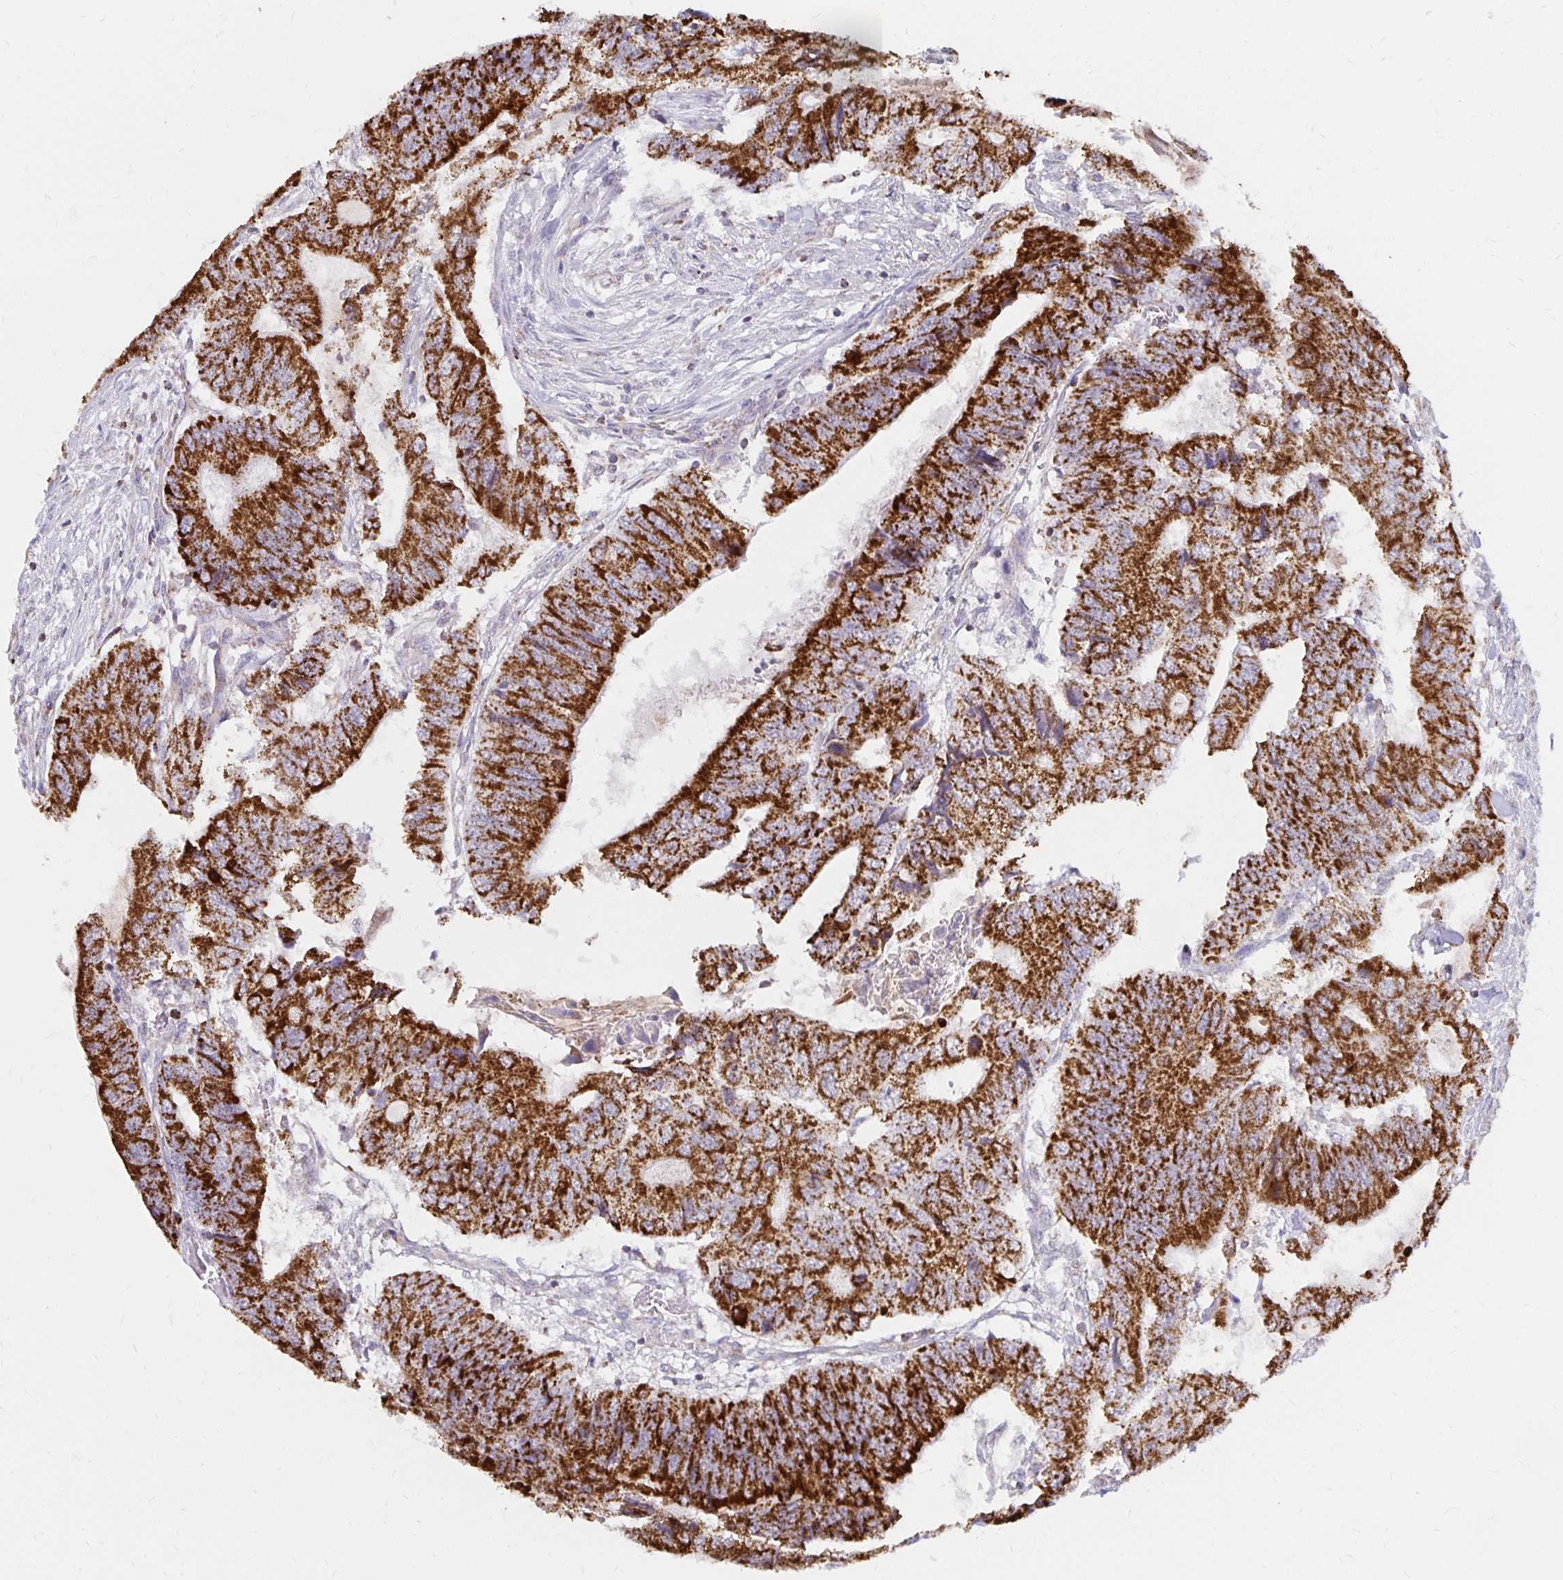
{"staining": {"intensity": "strong", "quantity": ">75%", "location": "cytoplasmic/membranous"}, "tissue": "colorectal cancer", "cell_type": "Tumor cells", "image_type": "cancer", "snomed": [{"axis": "morphology", "description": "Adenocarcinoma, NOS"}, {"axis": "topography", "description": "Colon"}], "caption": "About >75% of tumor cells in human colorectal adenocarcinoma display strong cytoplasmic/membranous protein staining as visualized by brown immunohistochemical staining.", "gene": "IER3", "patient": {"sex": "male", "age": 53}}